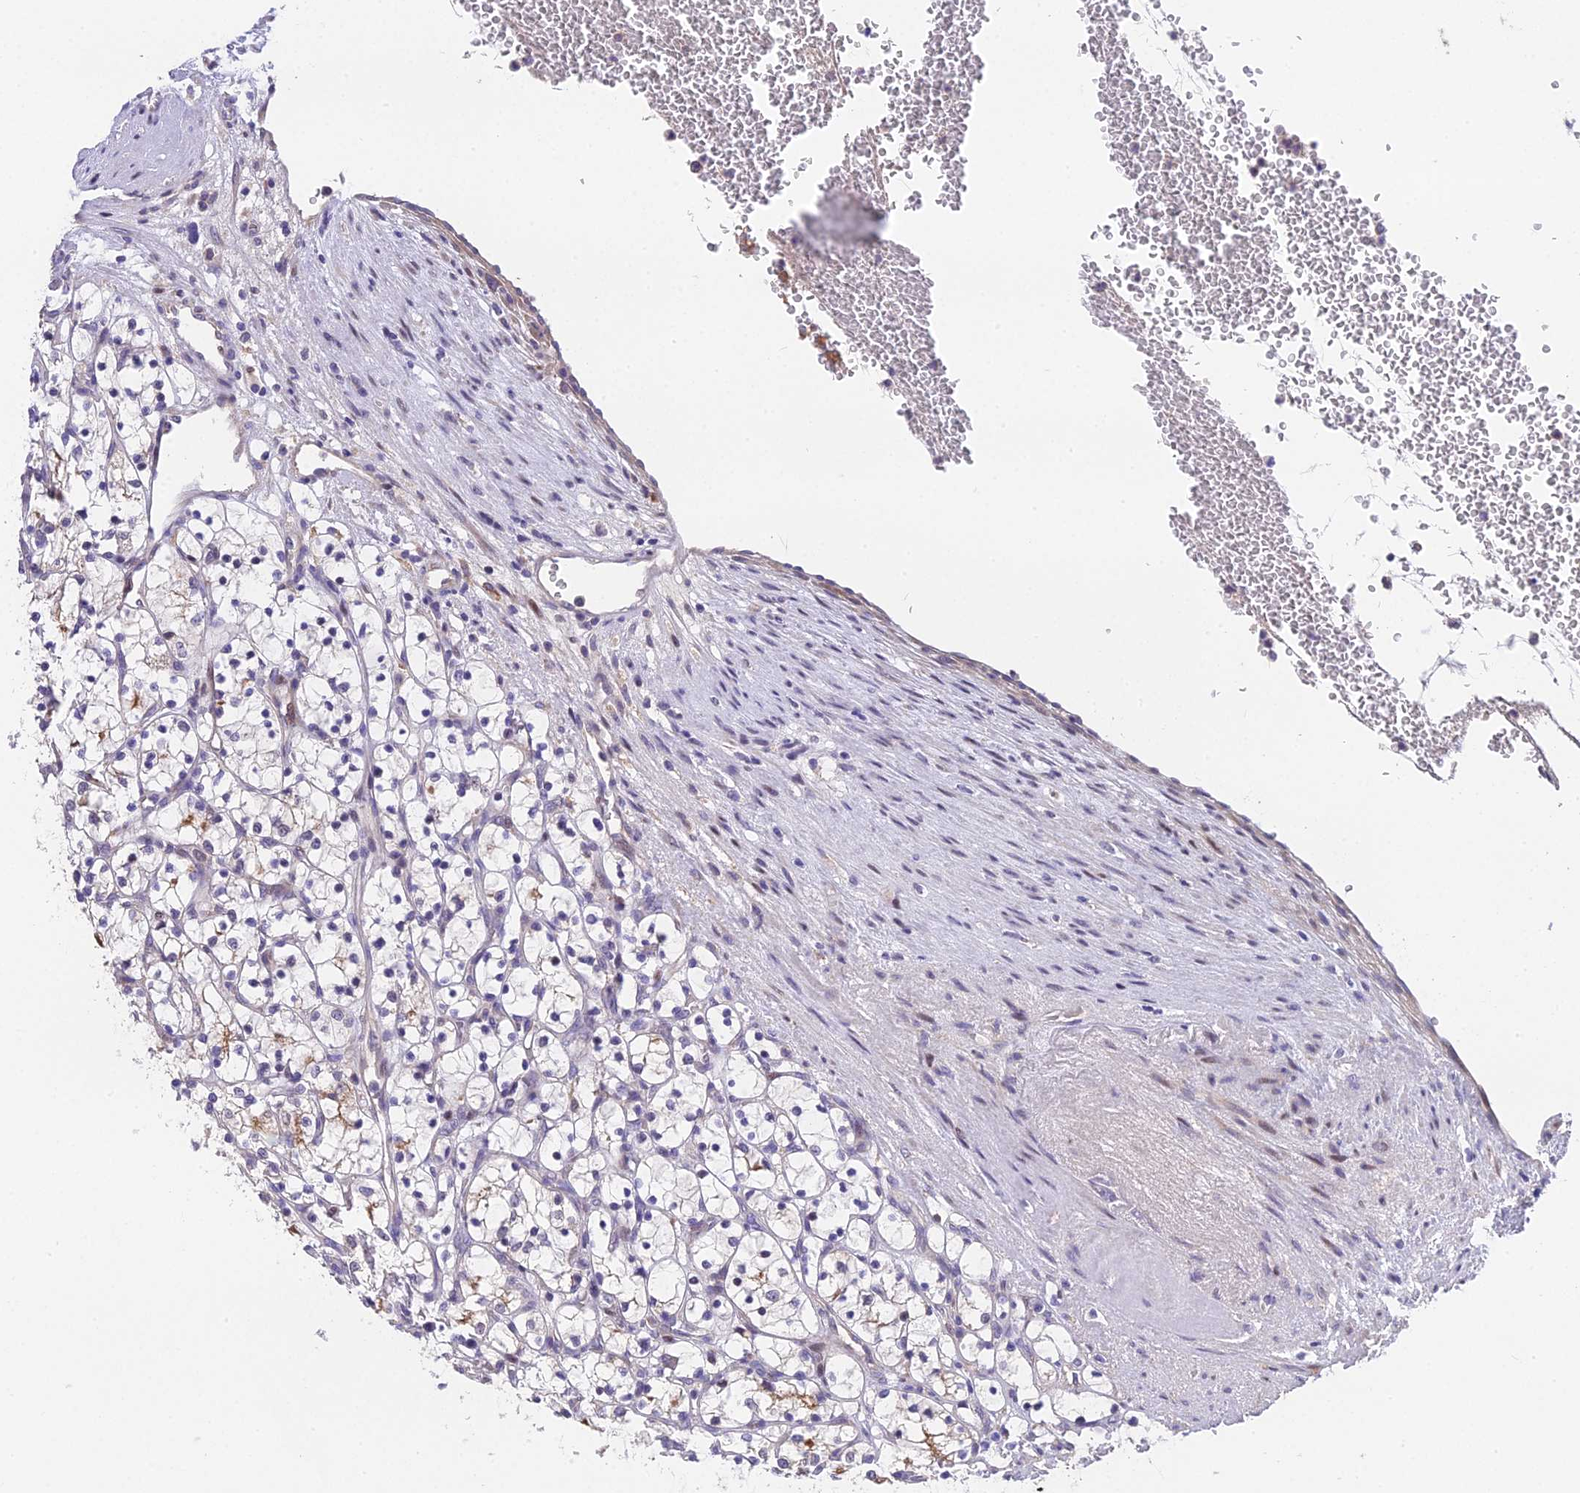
{"staining": {"intensity": "negative", "quantity": "none", "location": "none"}, "tissue": "renal cancer", "cell_type": "Tumor cells", "image_type": "cancer", "snomed": [{"axis": "morphology", "description": "Adenocarcinoma, NOS"}, {"axis": "topography", "description": "Kidney"}], "caption": "Tumor cells are negative for brown protein staining in adenocarcinoma (renal).", "gene": "PUS10", "patient": {"sex": "female", "age": 69}}